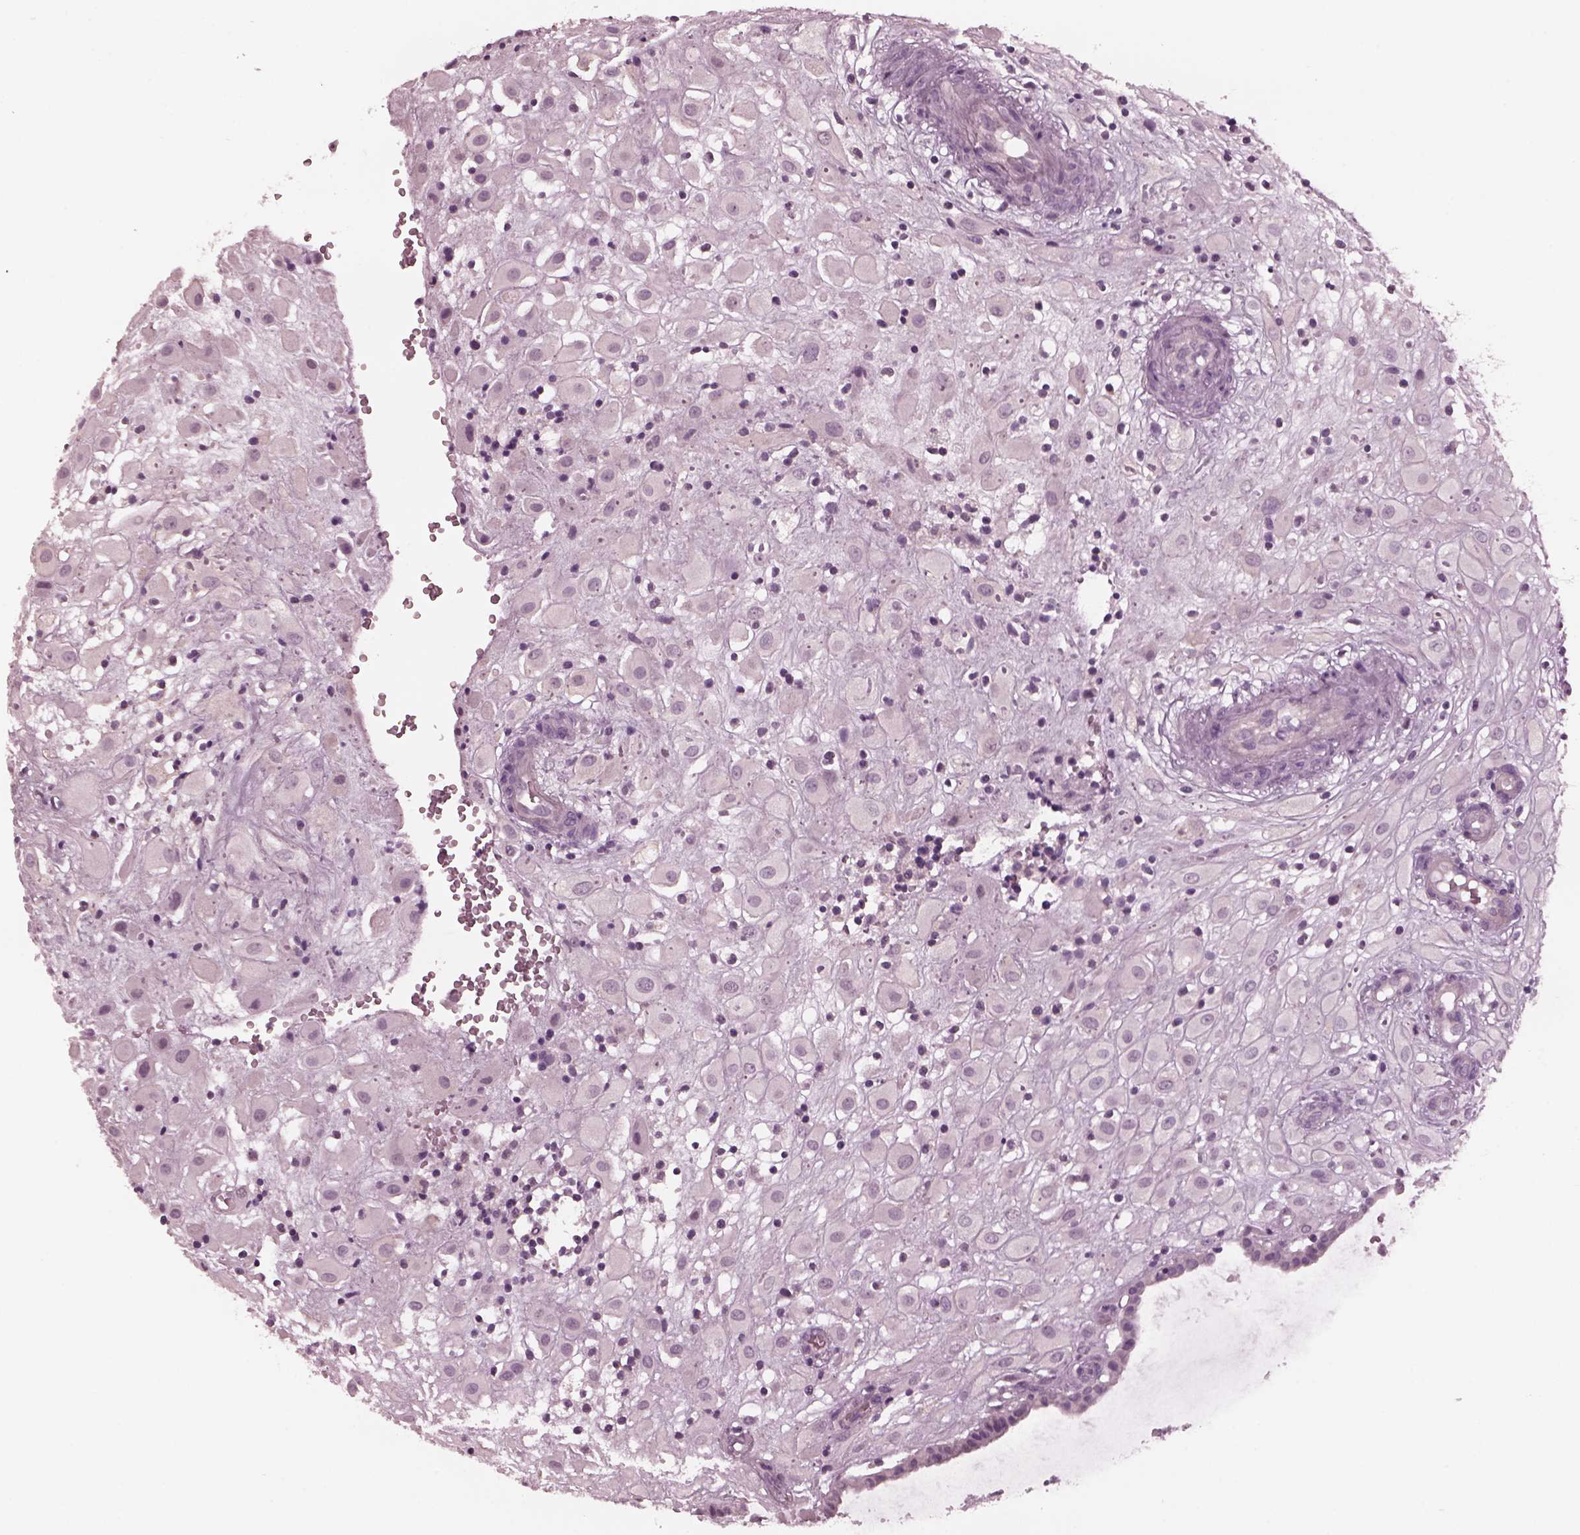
{"staining": {"intensity": "negative", "quantity": "none", "location": "none"}, "tissue": "placenta", "cell_type": "Decidual cells", "image_type": "normal", "snomed": [{"axis": "morphology", "description": "Normal tissue, NOS"}, {"axis": "topography", "description": "Placenta"}], "caption": "A micrograph of human placenta is negative for staining in decidual cells. (DAB immunohistochemistry with hematoxylin counter stain).", "gene": "YY2", "patient": {"sex": "female", "age": 24}}